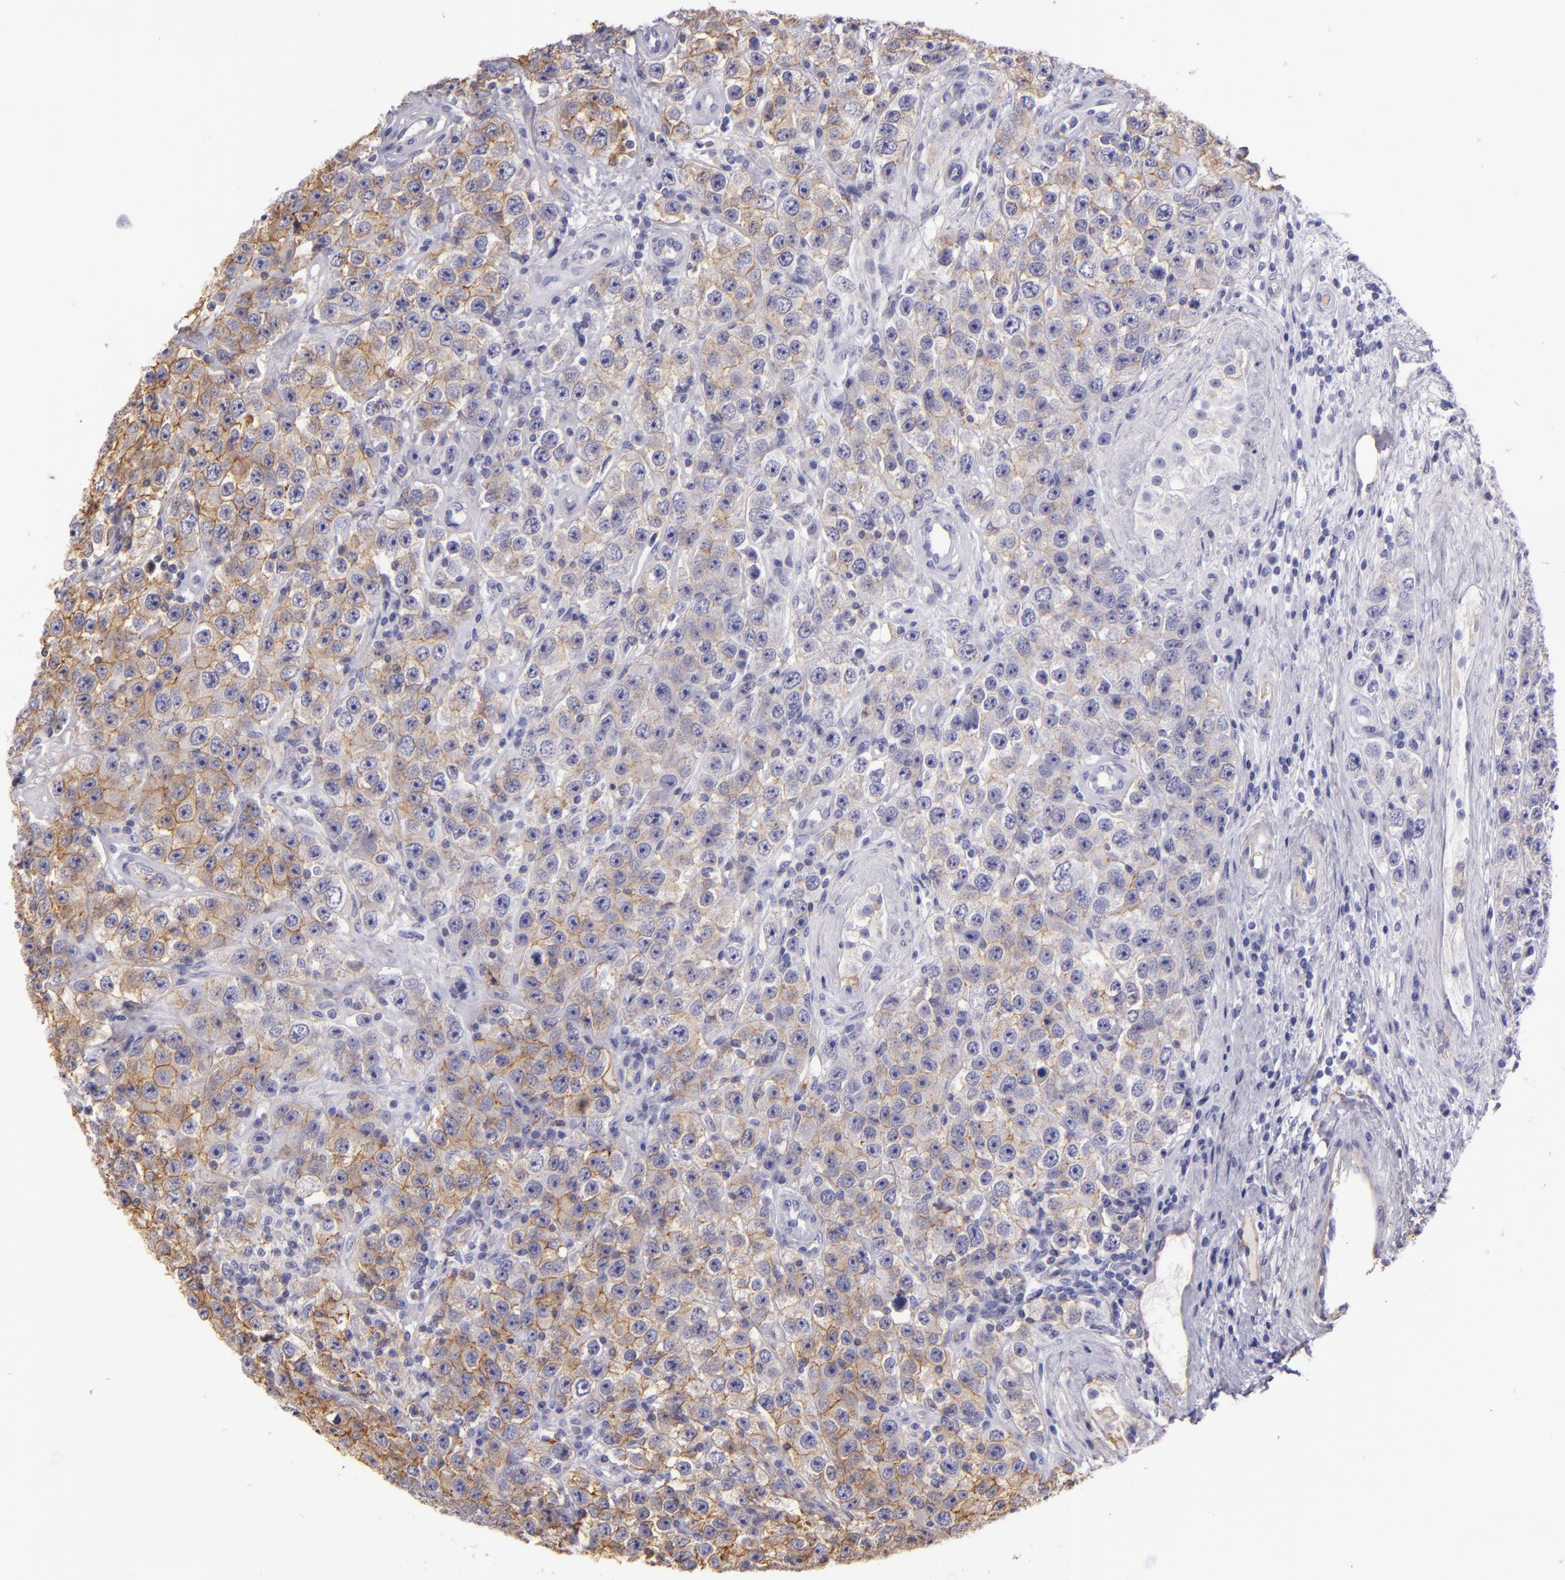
{"staining": {"intensity": "moderate", "quantity": ">75%", "location": "cytoplasmic/membranous"}, "tissue": "testis cancer", "cell_type": "Tumor cells", "image_type": "cancer", "snomed": [{"axis": "morphology", "description": "Seminoma, NOS"}, {"axis": "topography", "description": "Testis"}], "caption": "Testis cancer (seminoma) was stained to show a protein in brown. There is medium levels of moderate cytoplasmic/membranous expression in approximately >75% of tumor cells.", "gene": "CD9", "patient": {"sex": "male", "age": 52}}